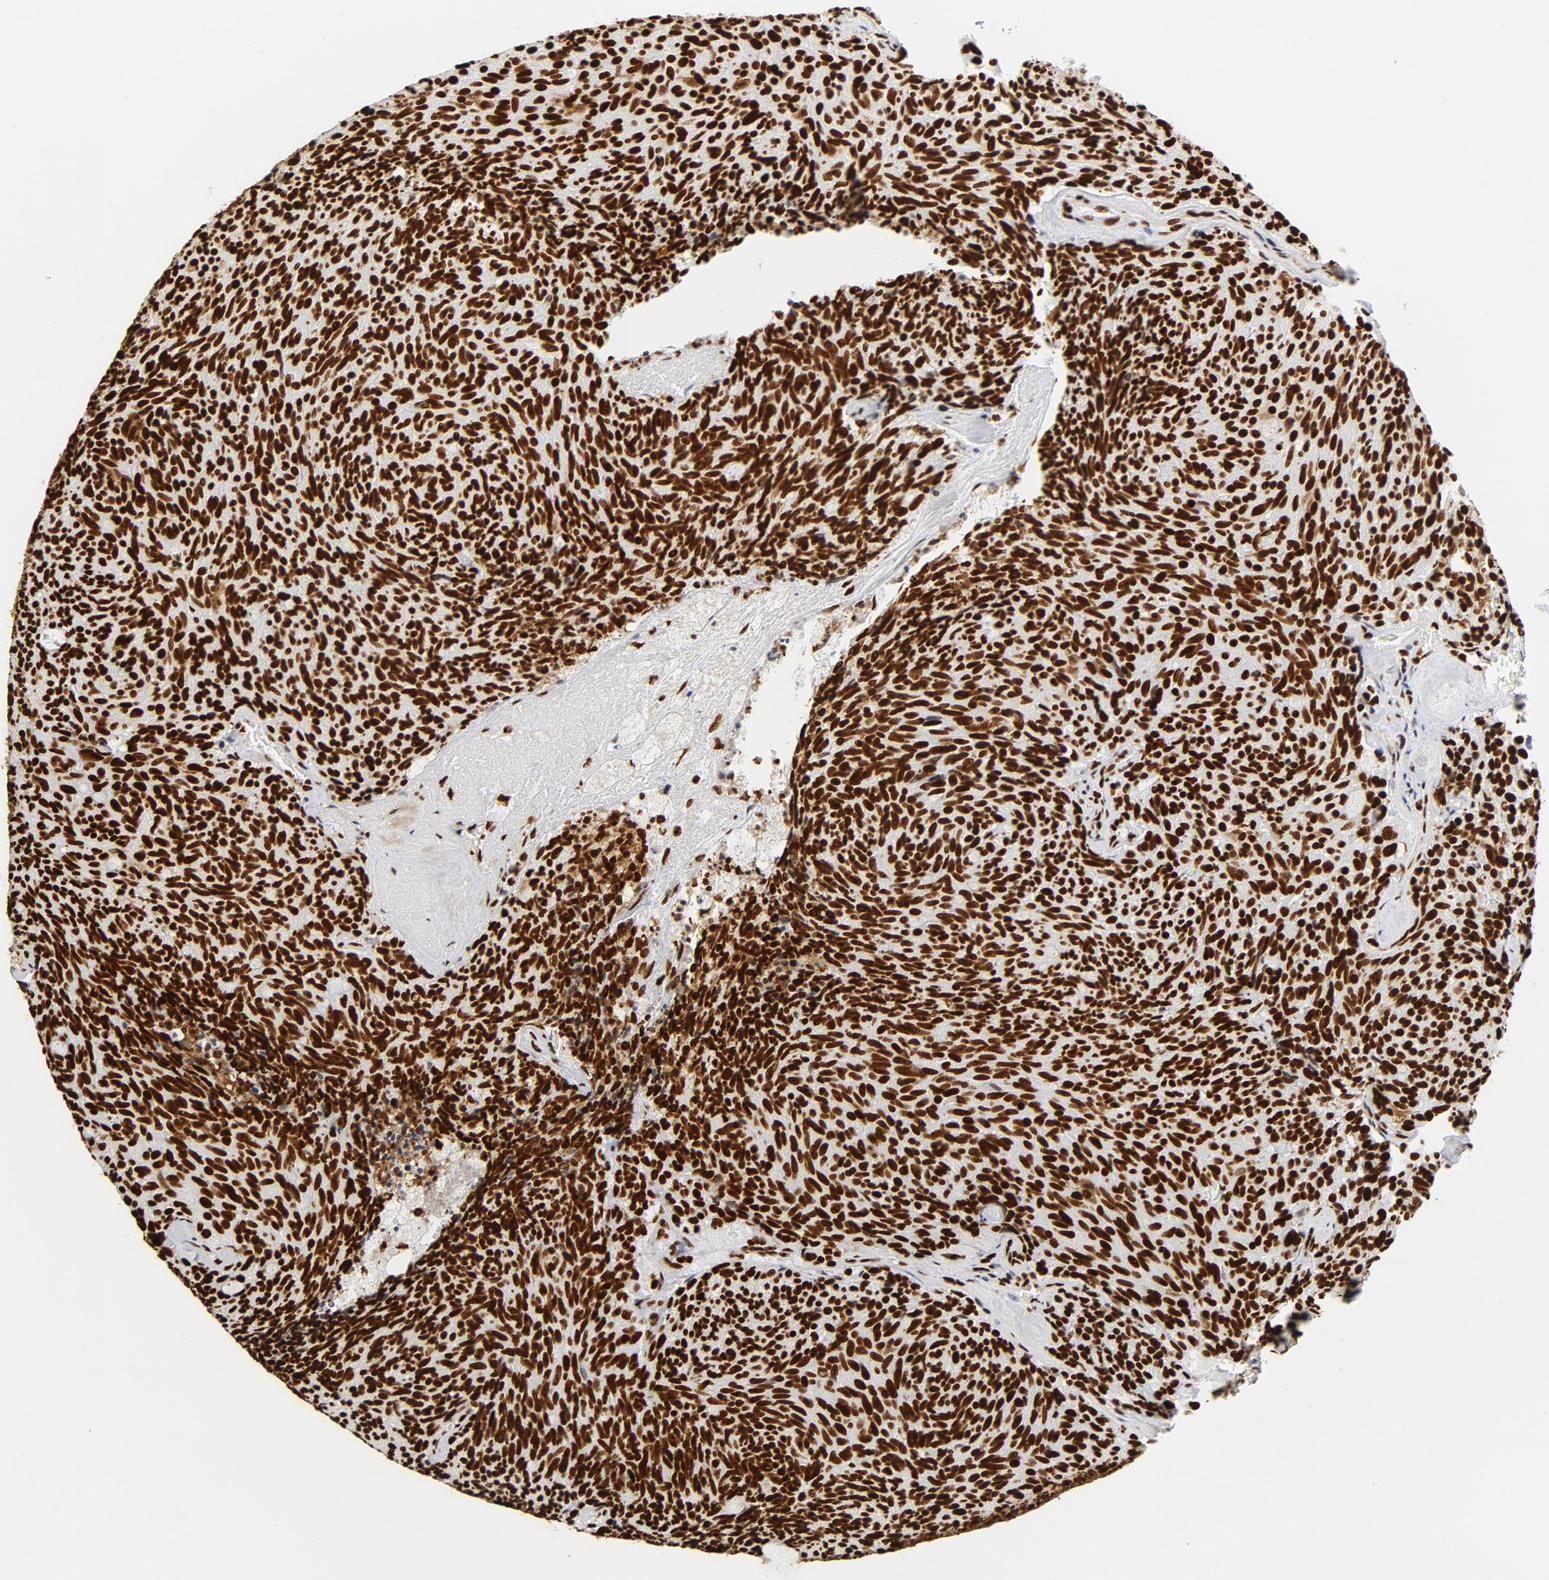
{"staining": {"intensity": "strong", "quantity": ">75%", "location": "nuclear"}, "tissue": "carcinoid", "cell_type": "Tumor cells", "image_type": "cancer", "snomed": [{"axis": "morphology", "description": "Carcinoid, malignant, NOS"}, {"axis": "topography", "description": "Pancreas"}], "caption": "This image shows immunohistochemistry staining of human carcinoid, with high strong nuclear staining in approximately >75% of tumor cells.", "gene": "XRCC6", "patient": {"sex": "female", "age": 54}}